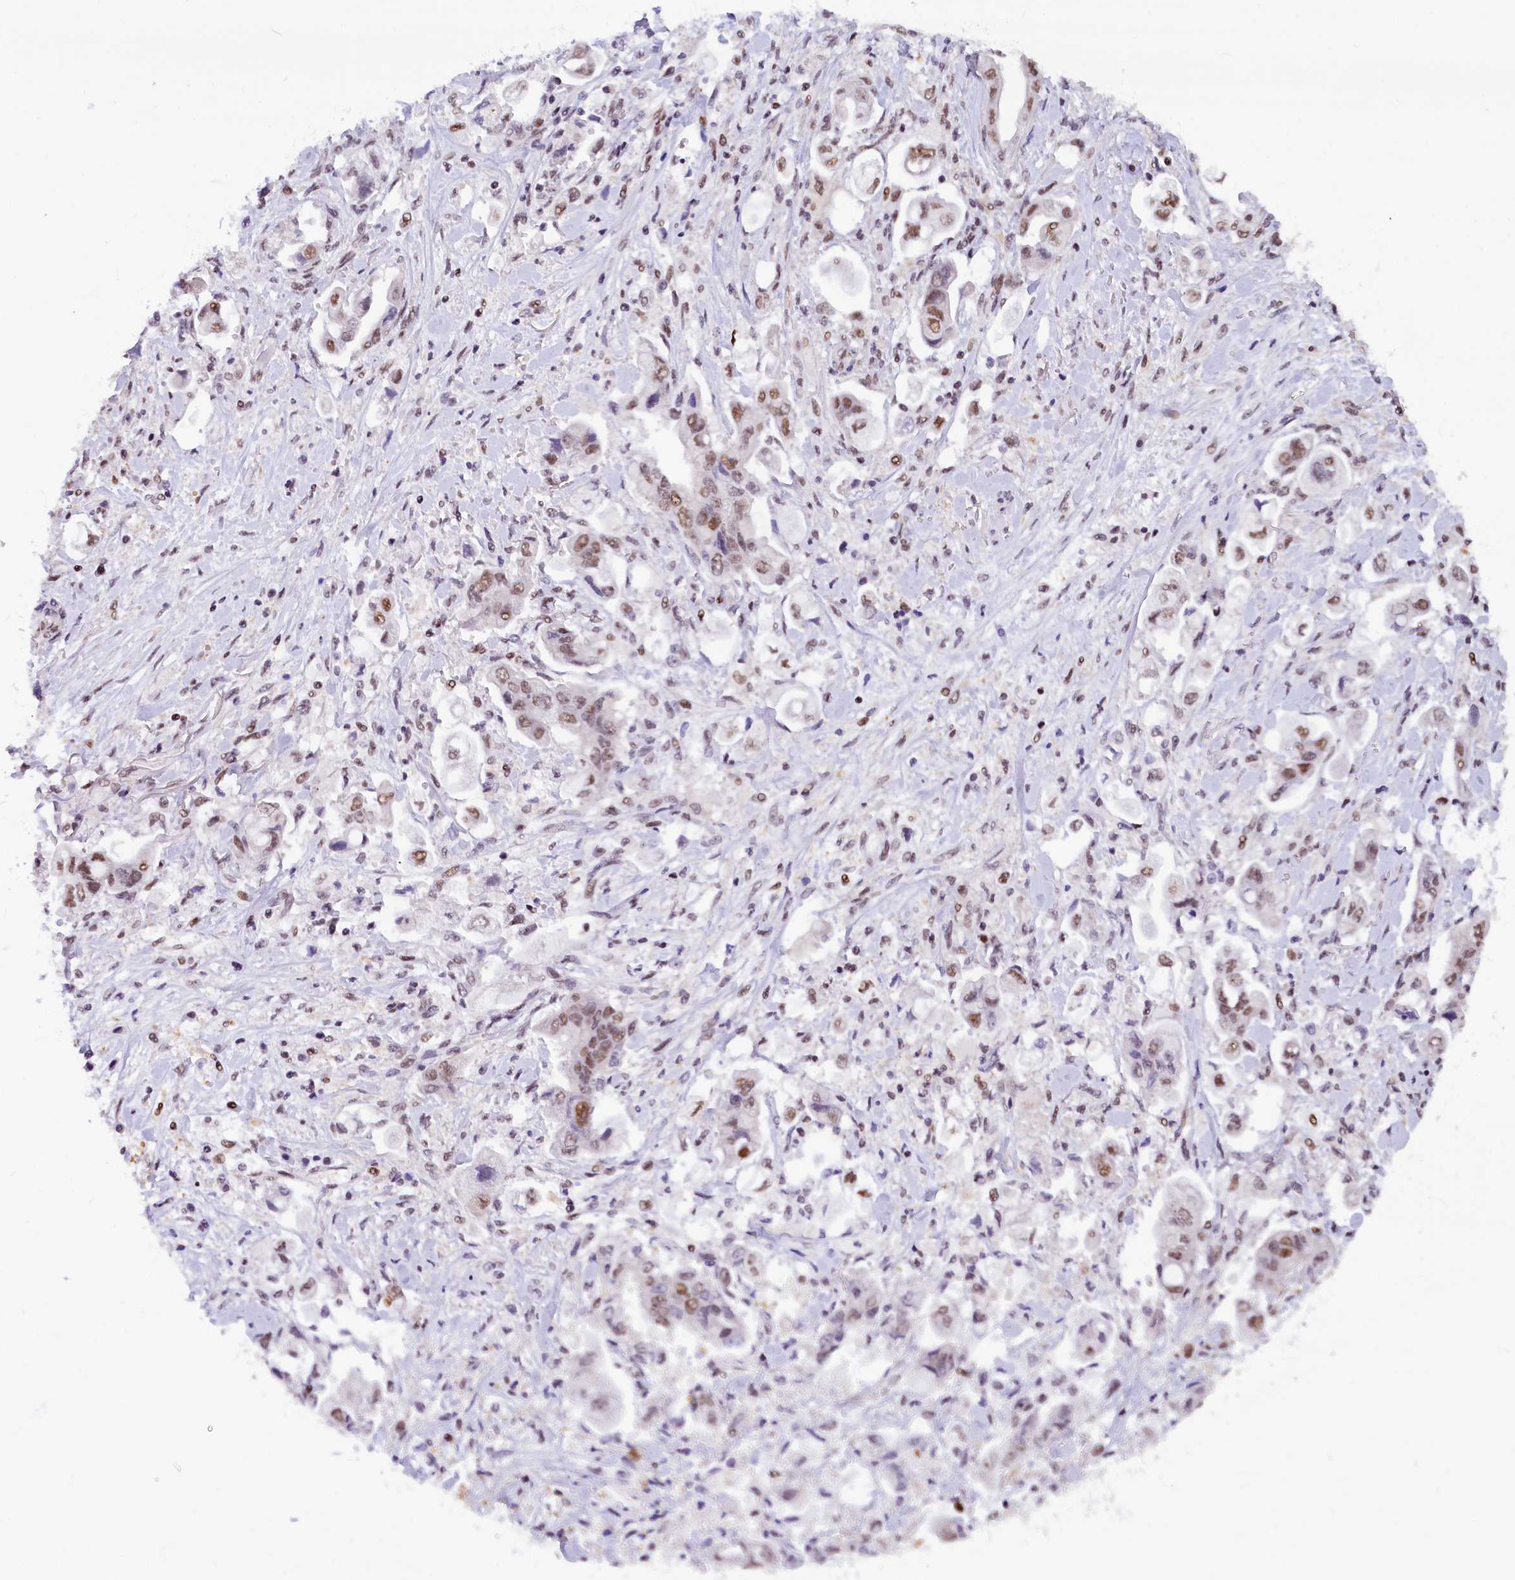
{"staining": {"intensity": "moderate", "quantity": ">75%", "location": "nuclear"}, "tissue": "stomach cancer", "cell_type": "Tumor cells", "image_type": "cancer", "snomed": [{"axis": "morphology", "description": "Adenocarcinoma, NOS"}, {"axis": "topography", "description": "Stomach"}], "caption": "Stomach cancer tissue shows moderate nuclear positivity in about >75% of tumor cells, visualized by immunohistochemistry.", "gene": "CDYL2", "patient": {"sex": "male", "age": 62}}